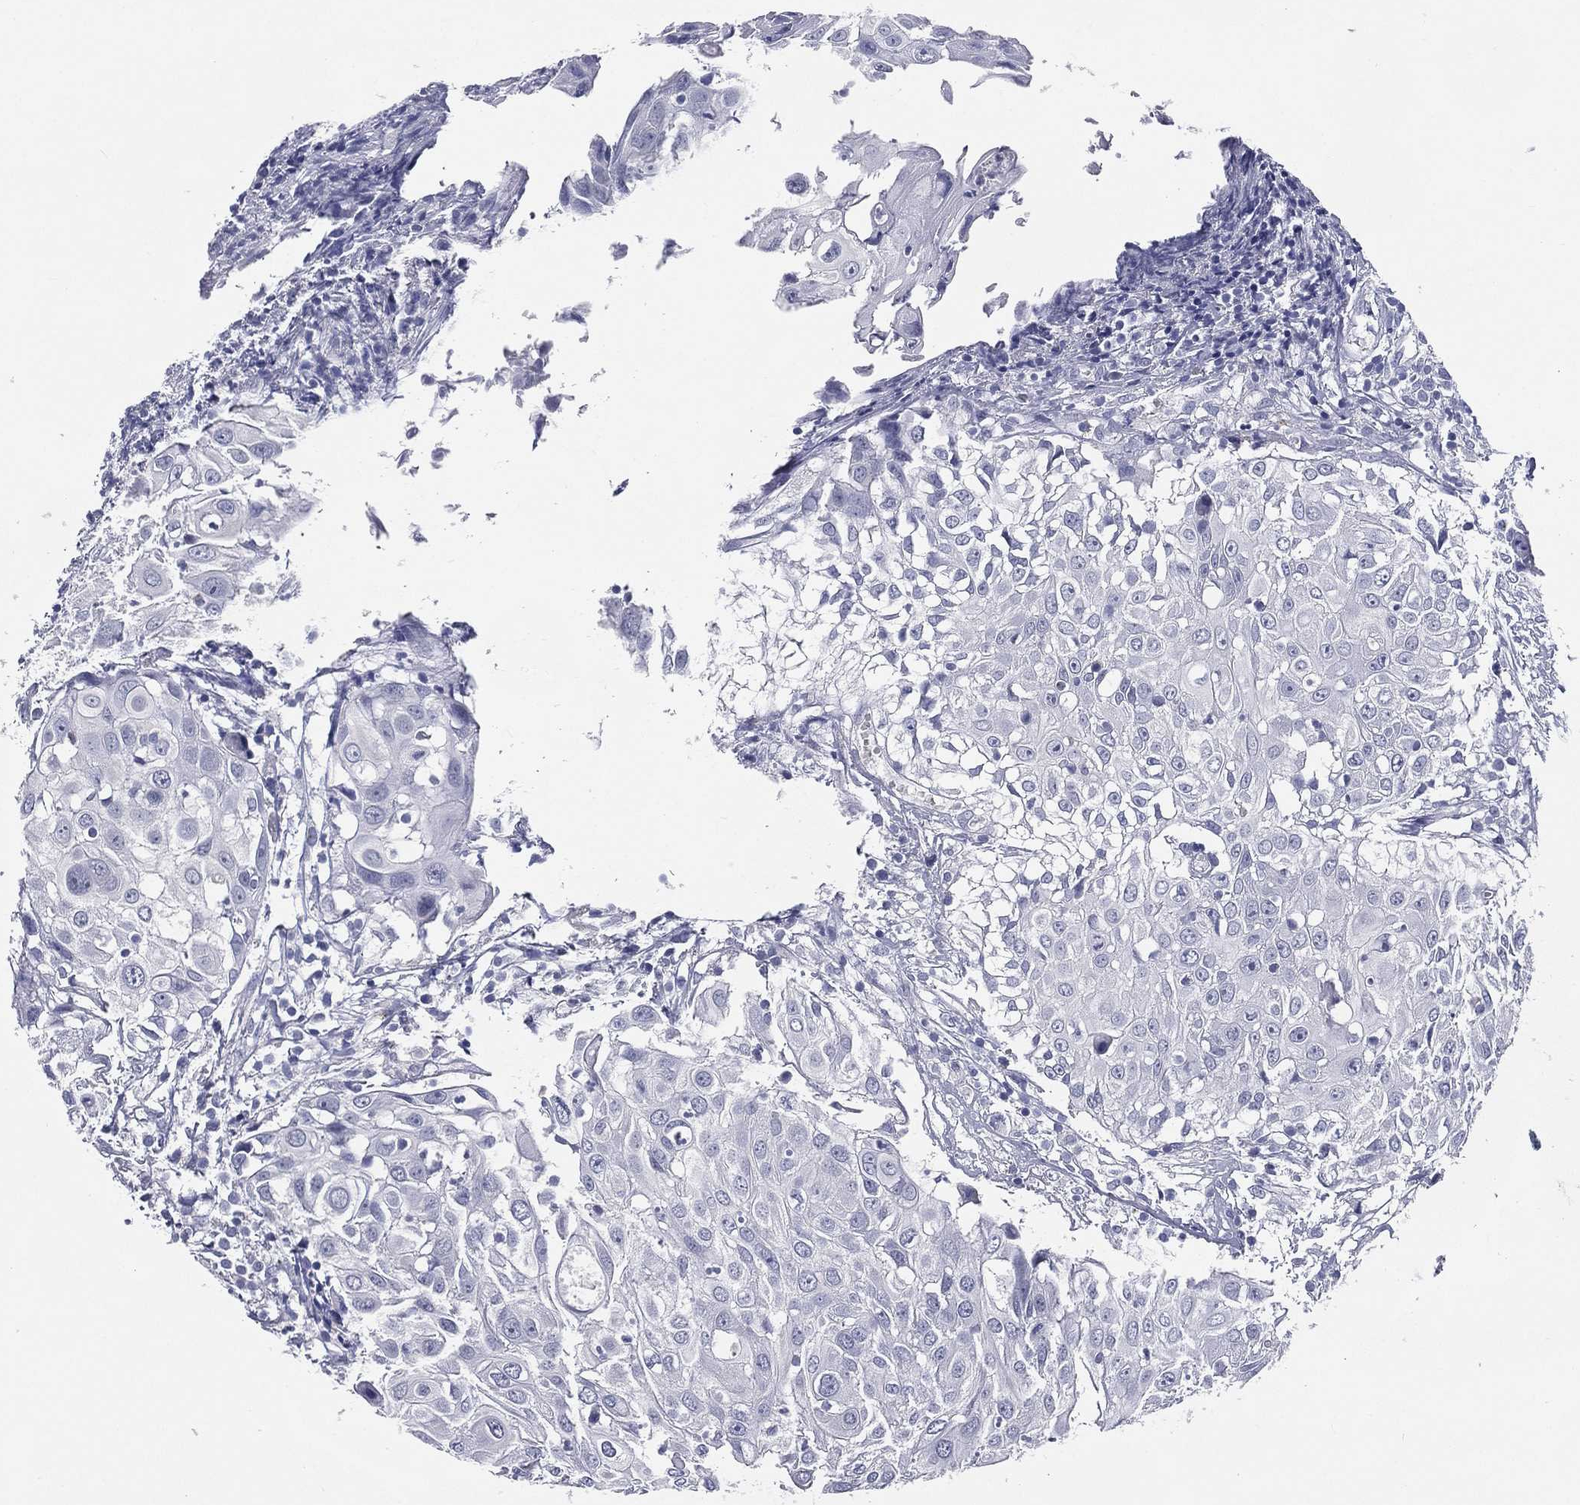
{"staining": {"intensity": "negative", "quantity": "none", "location": "none"}, "tissue": "urothelial cancer", "cell_type": "Tumor cells", "image_type": "cancer", "snomed": [{"axis": "morphology", "description": "Urothelial carcinoma, High grade"}, {"axis": "topography", "description": "Urinary bladder"}], "caption": "Protein analysis of urothelial carcinoma (high-grade) displays no significant expression in tumor cells.", "gene": "IFT27", "patient": {"sex": "female", "age": 79}}